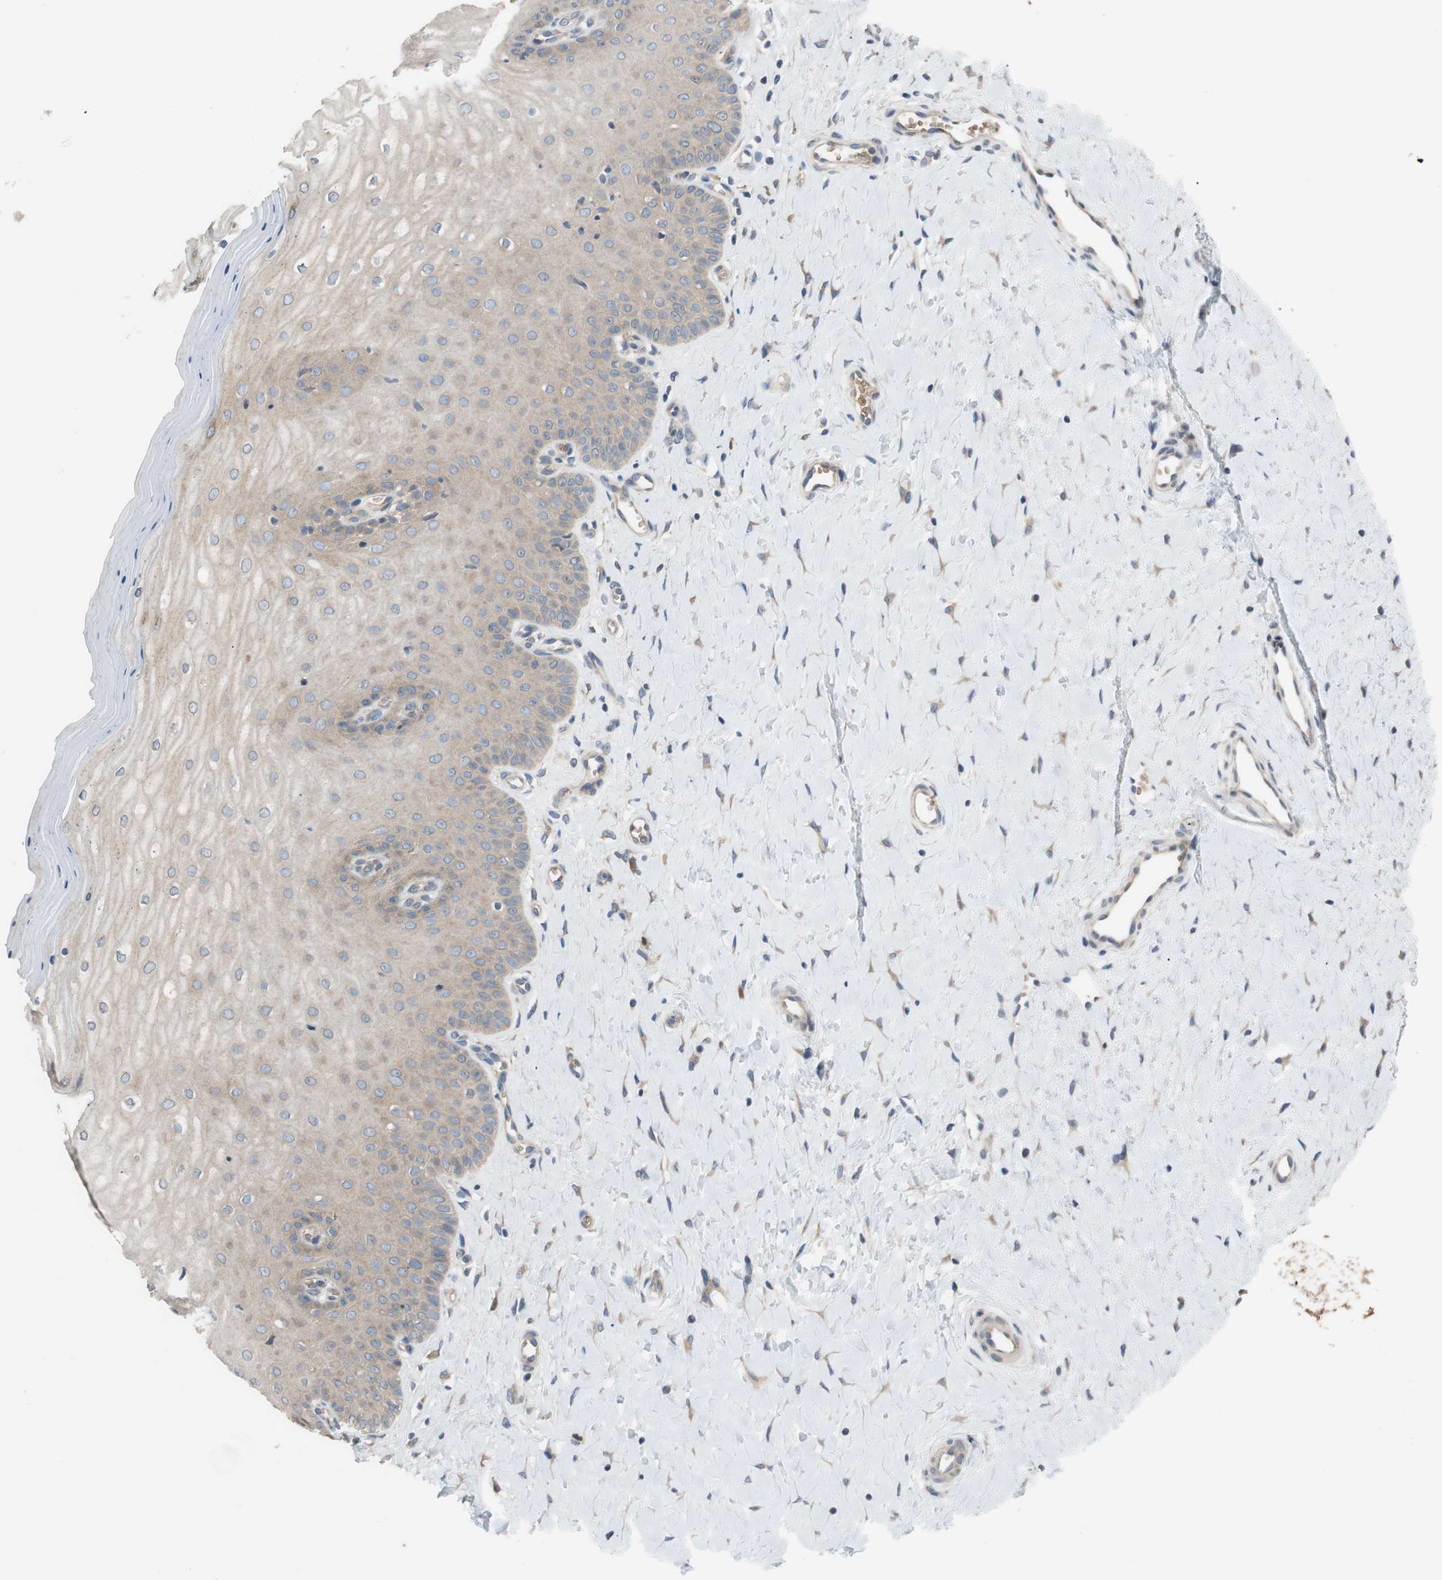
{"staining": {"intensity": "weak", "quantity": "25%-75%", "location": "cytoplasmic/membranous"}, "tissue": "cervix", "cell_type": "Glandular cells", "image_type": "normal", "snomed": [{"axis": "morphology", "description": "Normal tissue, NOS"}, {"axis": "topography", "description": "Cervix"}], "caption": "A brown stain labels weak cytoplasmic/membranous staining of a protein in glandular cells of unremarkable human cervix.", "gene": "ADD2", "patient": {"sex": "female", "age": 55}}